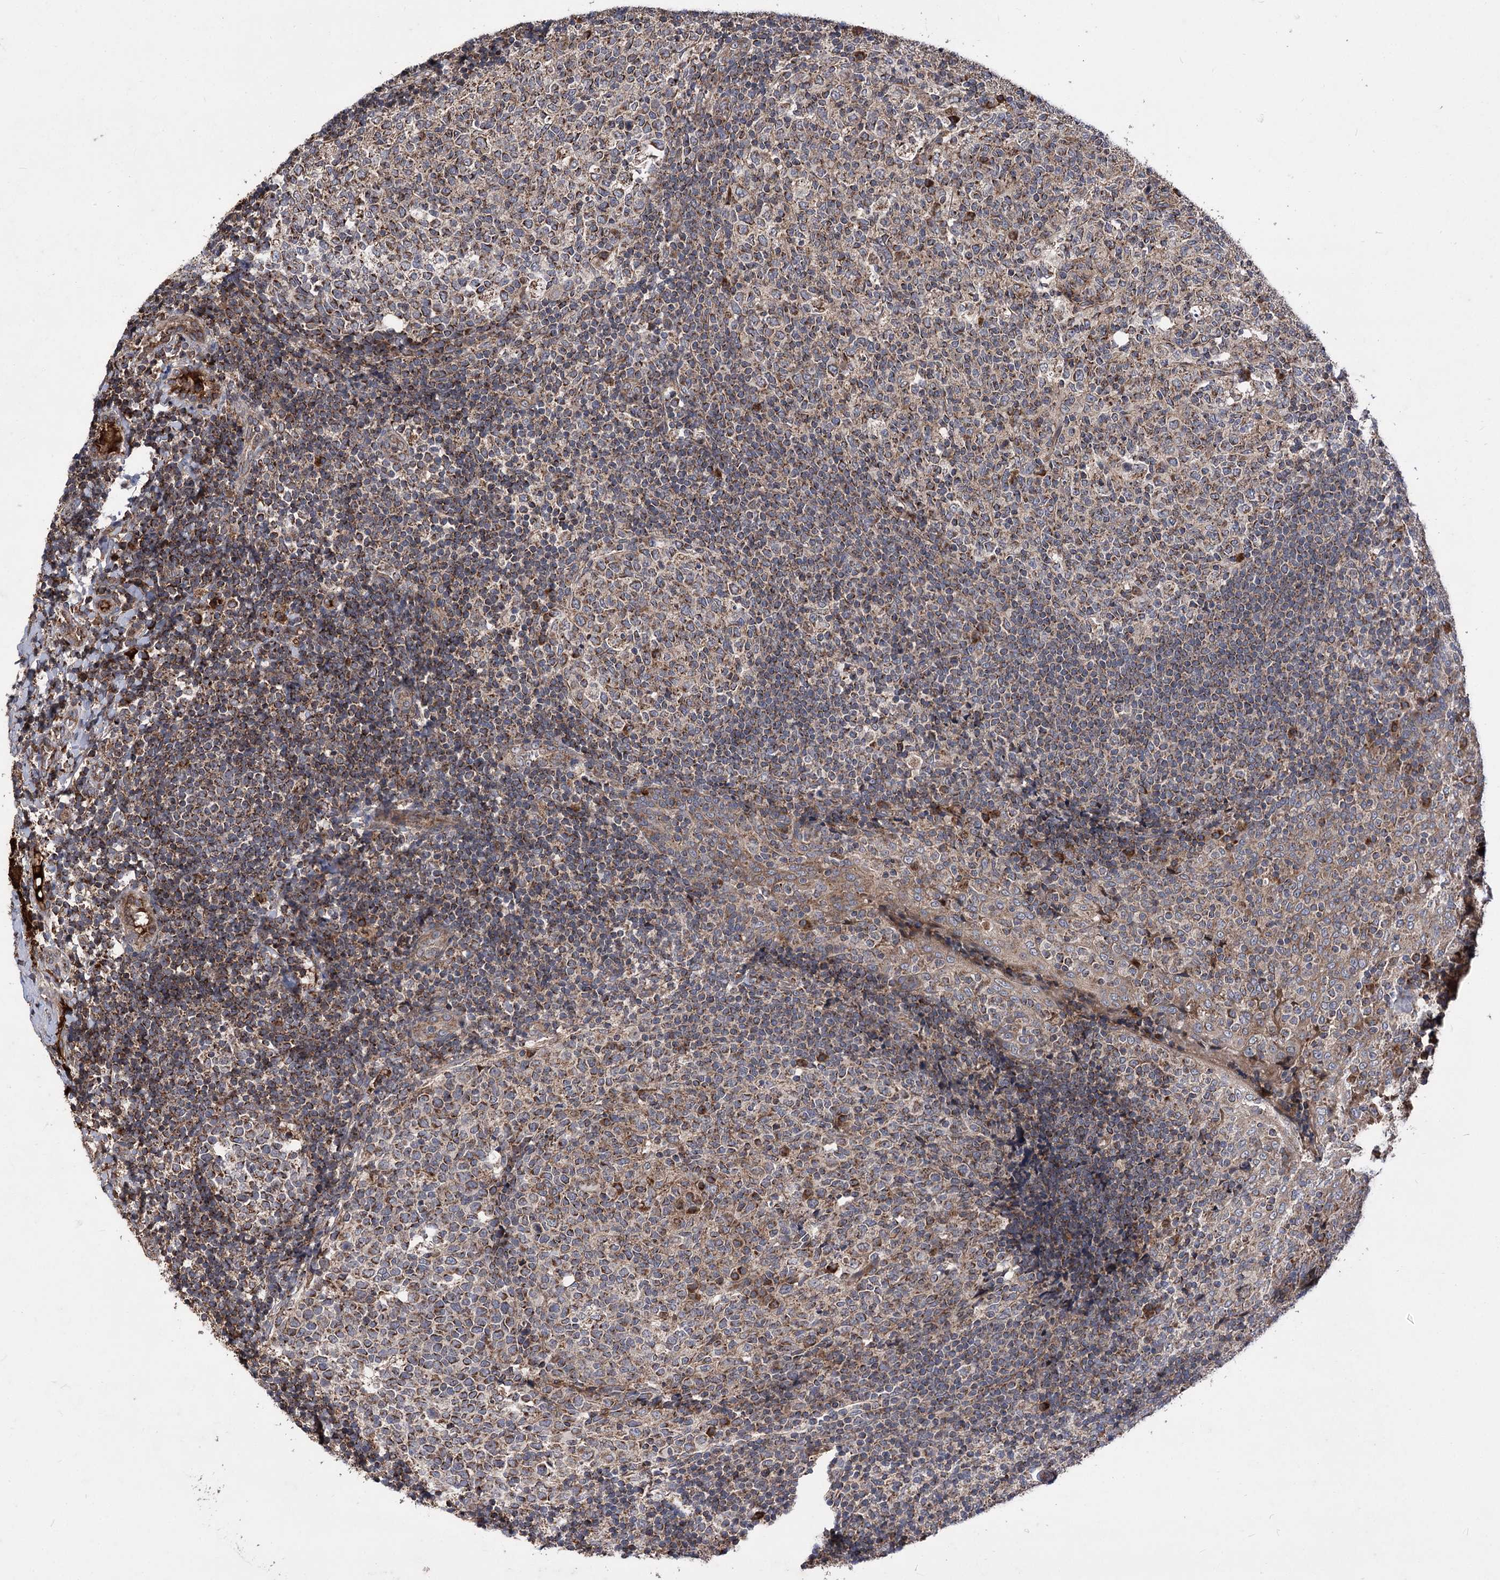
{"staining": {"intensity": "moderate", "quantity": ">75%", "location": "cytoplasmic/membranous"}, "tissue": "tonsil", "cell_type": "Germinal center cells", "image_type": "normal", "snomed": [{"axis": "morphology", "description": "Normal tissue, NOS"}, {"axis": "topography", "description": "Tonsil"}], "caption": "Normal tonsil was stained to show a protein in brown. There is medium levels of moderate cytoplasmic/membranous expression in about >75% of germinal center cells. (DAB (3,3'-diaminobenzidine) IHC with brightfield microscopy, high magnification).", "gene": "RASSF3", "patient": {"sex": "female", "age": 19}}